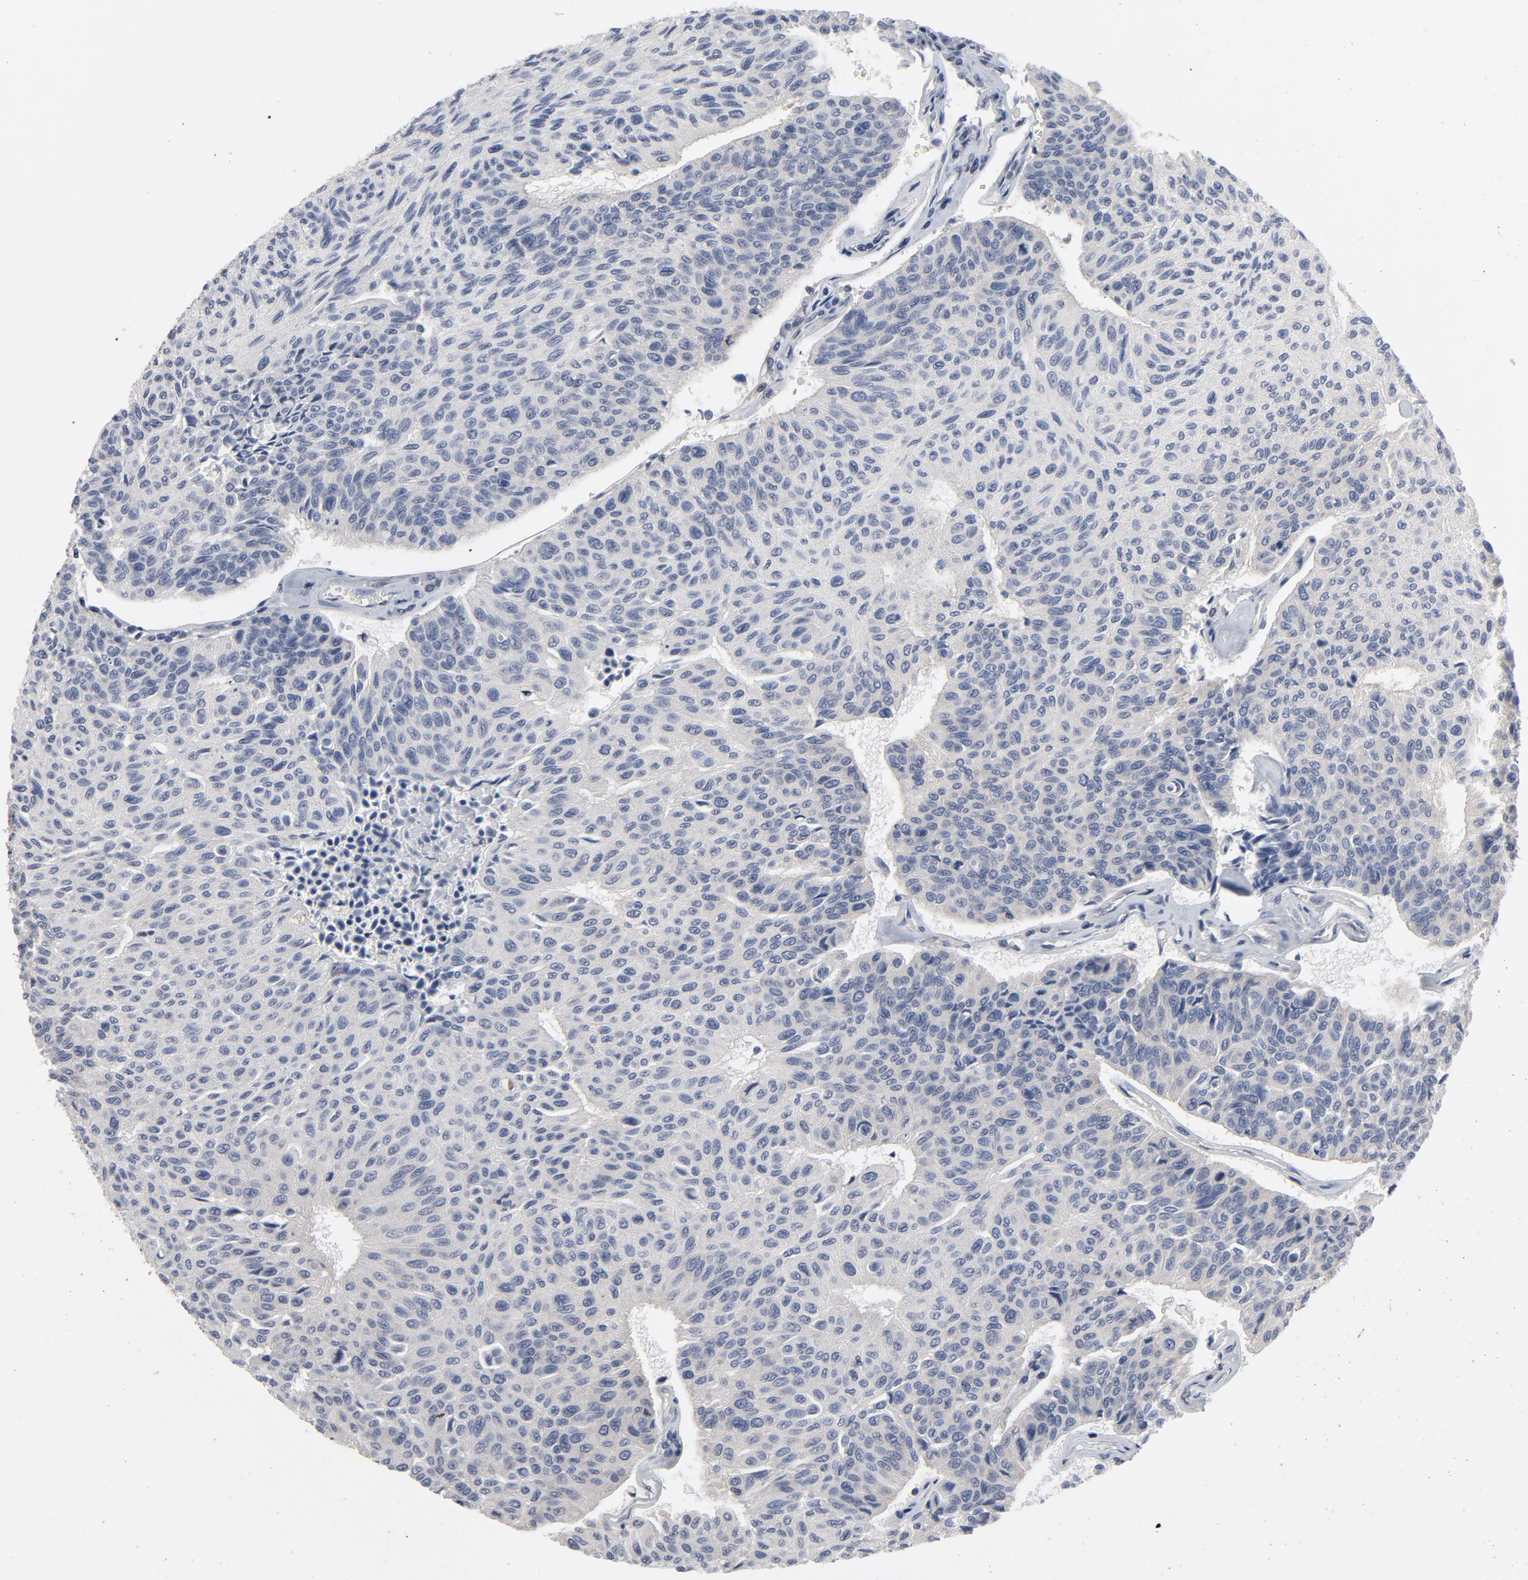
{"staining": {"intensity": "negative", "quantity": "none", "location": "none"}, "tissue": "urothelial cancer", "cell_type": "Tumor cells", "image_type": "cancer", "snomed": [{"axis": "morphology", "description": "Urothelial carcinoma, High grade"}, {"axis": "topography", "description": "Urinary bladder"}], "caption": "Human high-grade urothelial carcinoma stained for a protein using IHC exhibits no expression in tumor cells.", "gene": "NFKB1", "patient": {"sex": "male", "age": 66}}